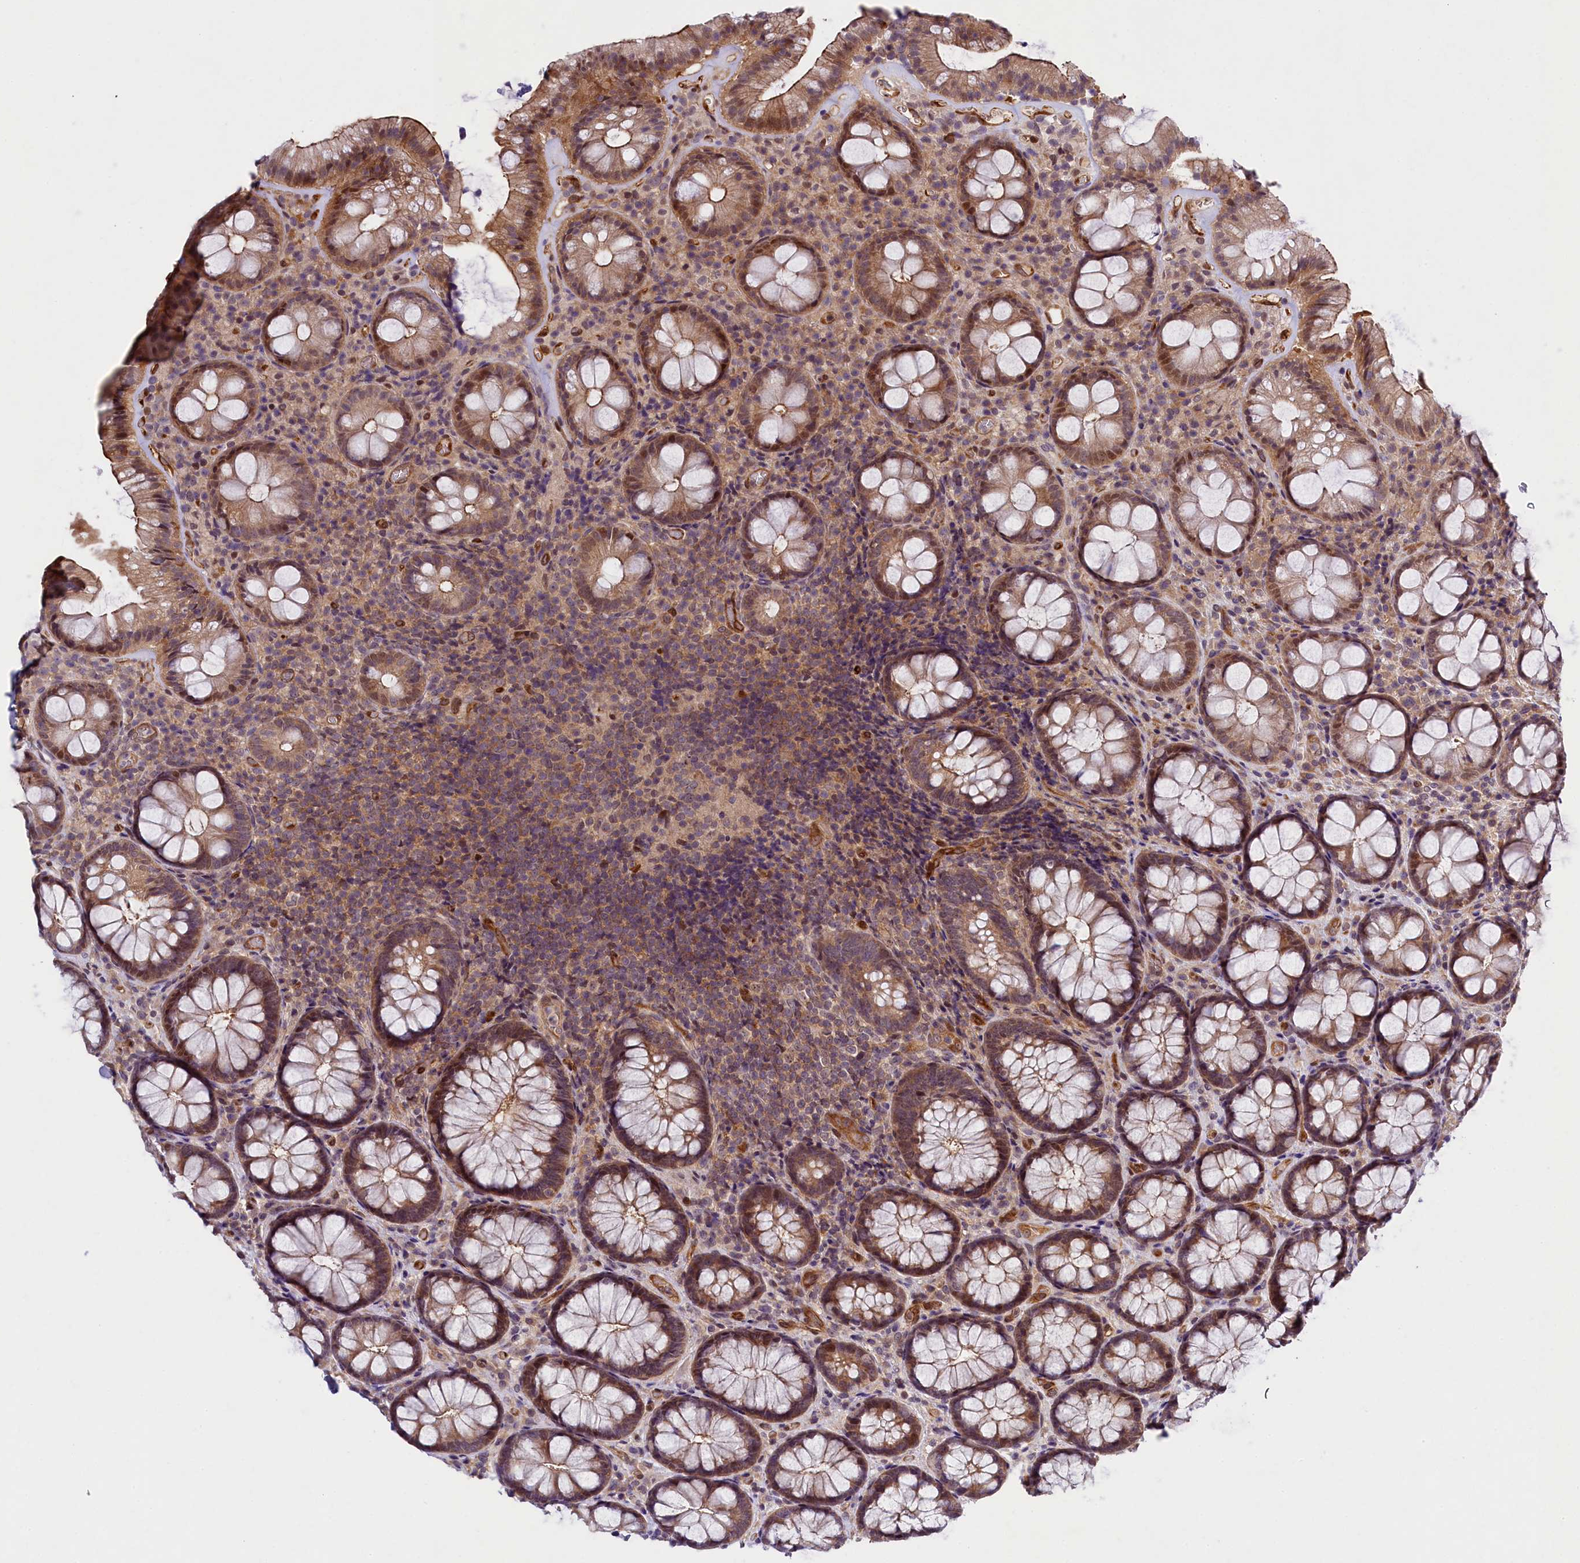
{"staining": {"intensity": "moderate", "quantity": ">75%", "location": "cytoplasmic/membranous,nuclear"}, "tissue": "rectum", "cell_type": "Glandular cells", "image_type": "normal", "snomed": [{"axis": "morphology", "description": "Normal tissue, NOS"}, {"axis": "topography", "description": "Rectum"}], "caption": "IHC micrograph of benign human rectum stained for a protein (brown), which reveals medium levels of moderate cytoplasmic/membranous,nuclear positivity in about >75% of glandular cells.", "gene": "SNRK", "patient": {"sex": "male", "age": 83}}